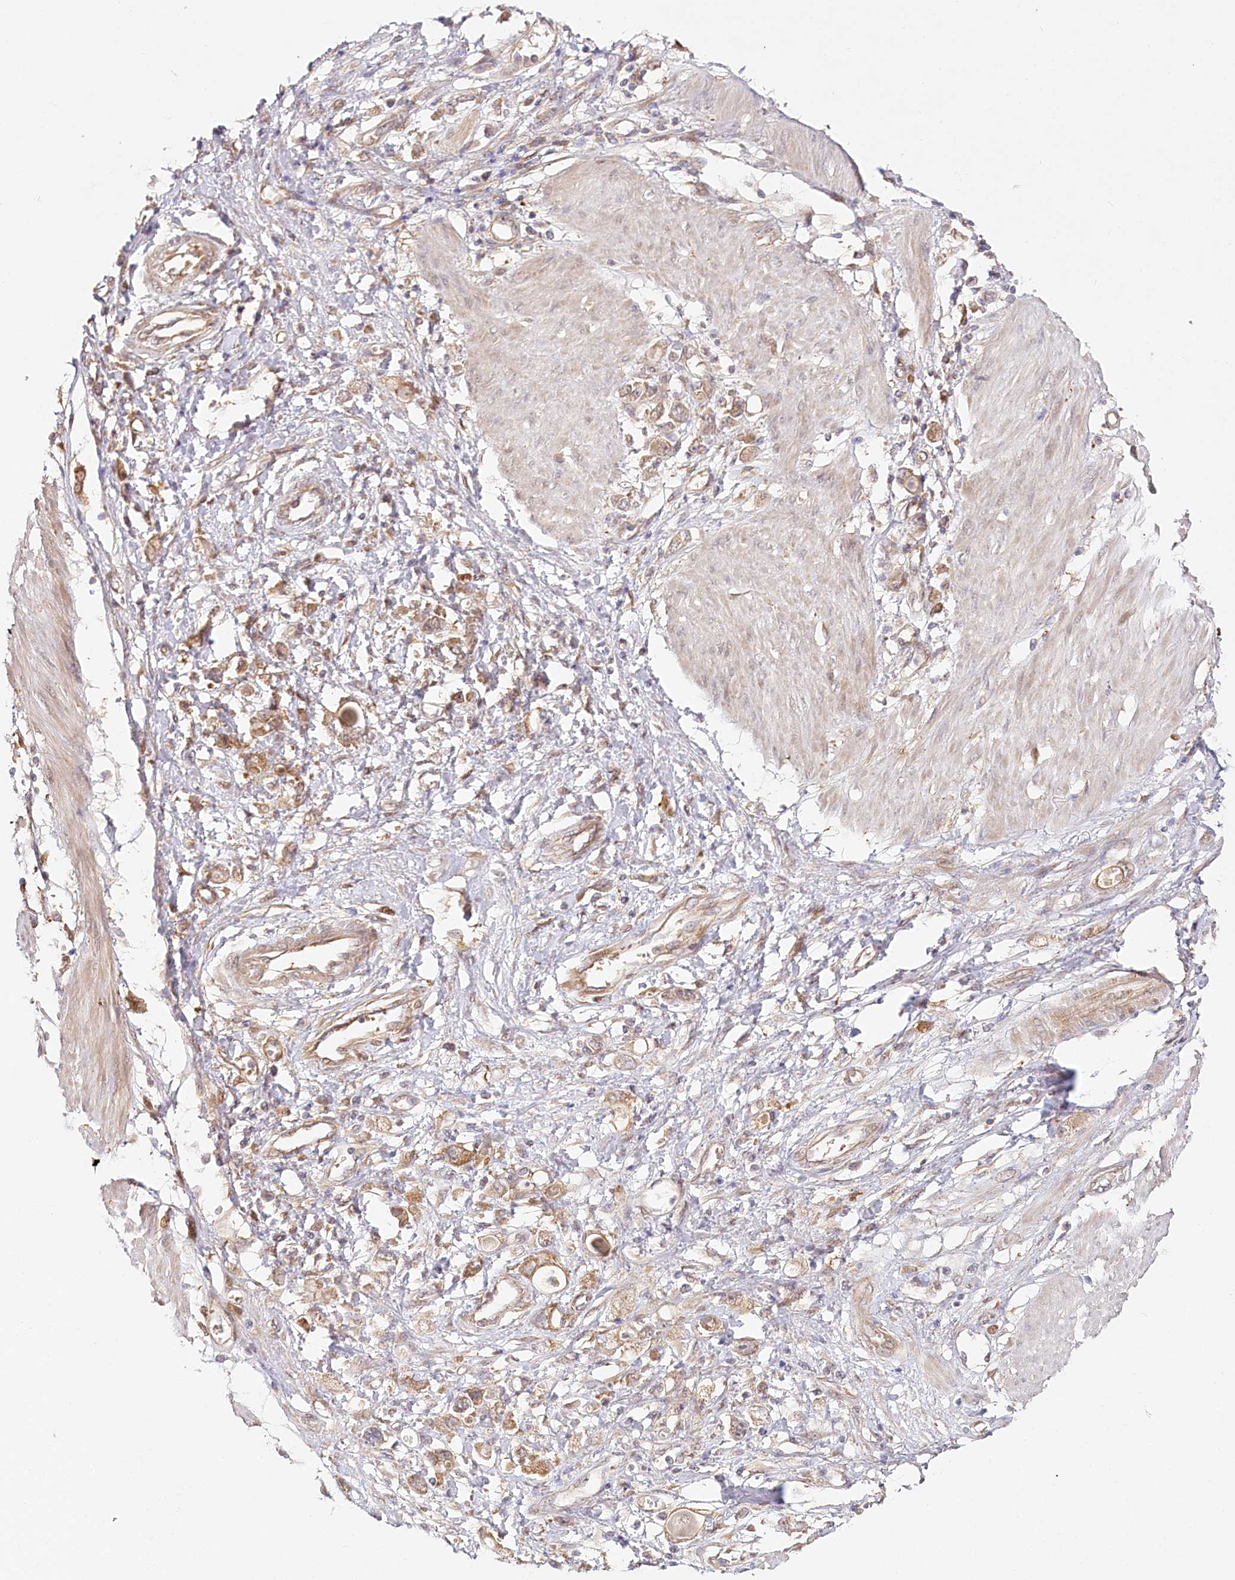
{"staining": {"intensity": "weak", "quantity": ">75%", "location": "cytoplasmic/membranous"}, "tissue": "stomach cancer", "cell_type": "Tumor cells", "image_type": "cancer", "snomed": [{"axis": "morphology", "description": "Adenocarcinoma, NOS"}, {"axis": "topography", "description": "Stomach"}], "caption": "Immunohistochemical staining of adenocarcinoma (stomach) demonstrates low levels of weak cytoplasmic/membranous protein staining in about >75% of tumor cells.", "gene": "INPP4B", "patient": {"sex": "female", "age": 76}}